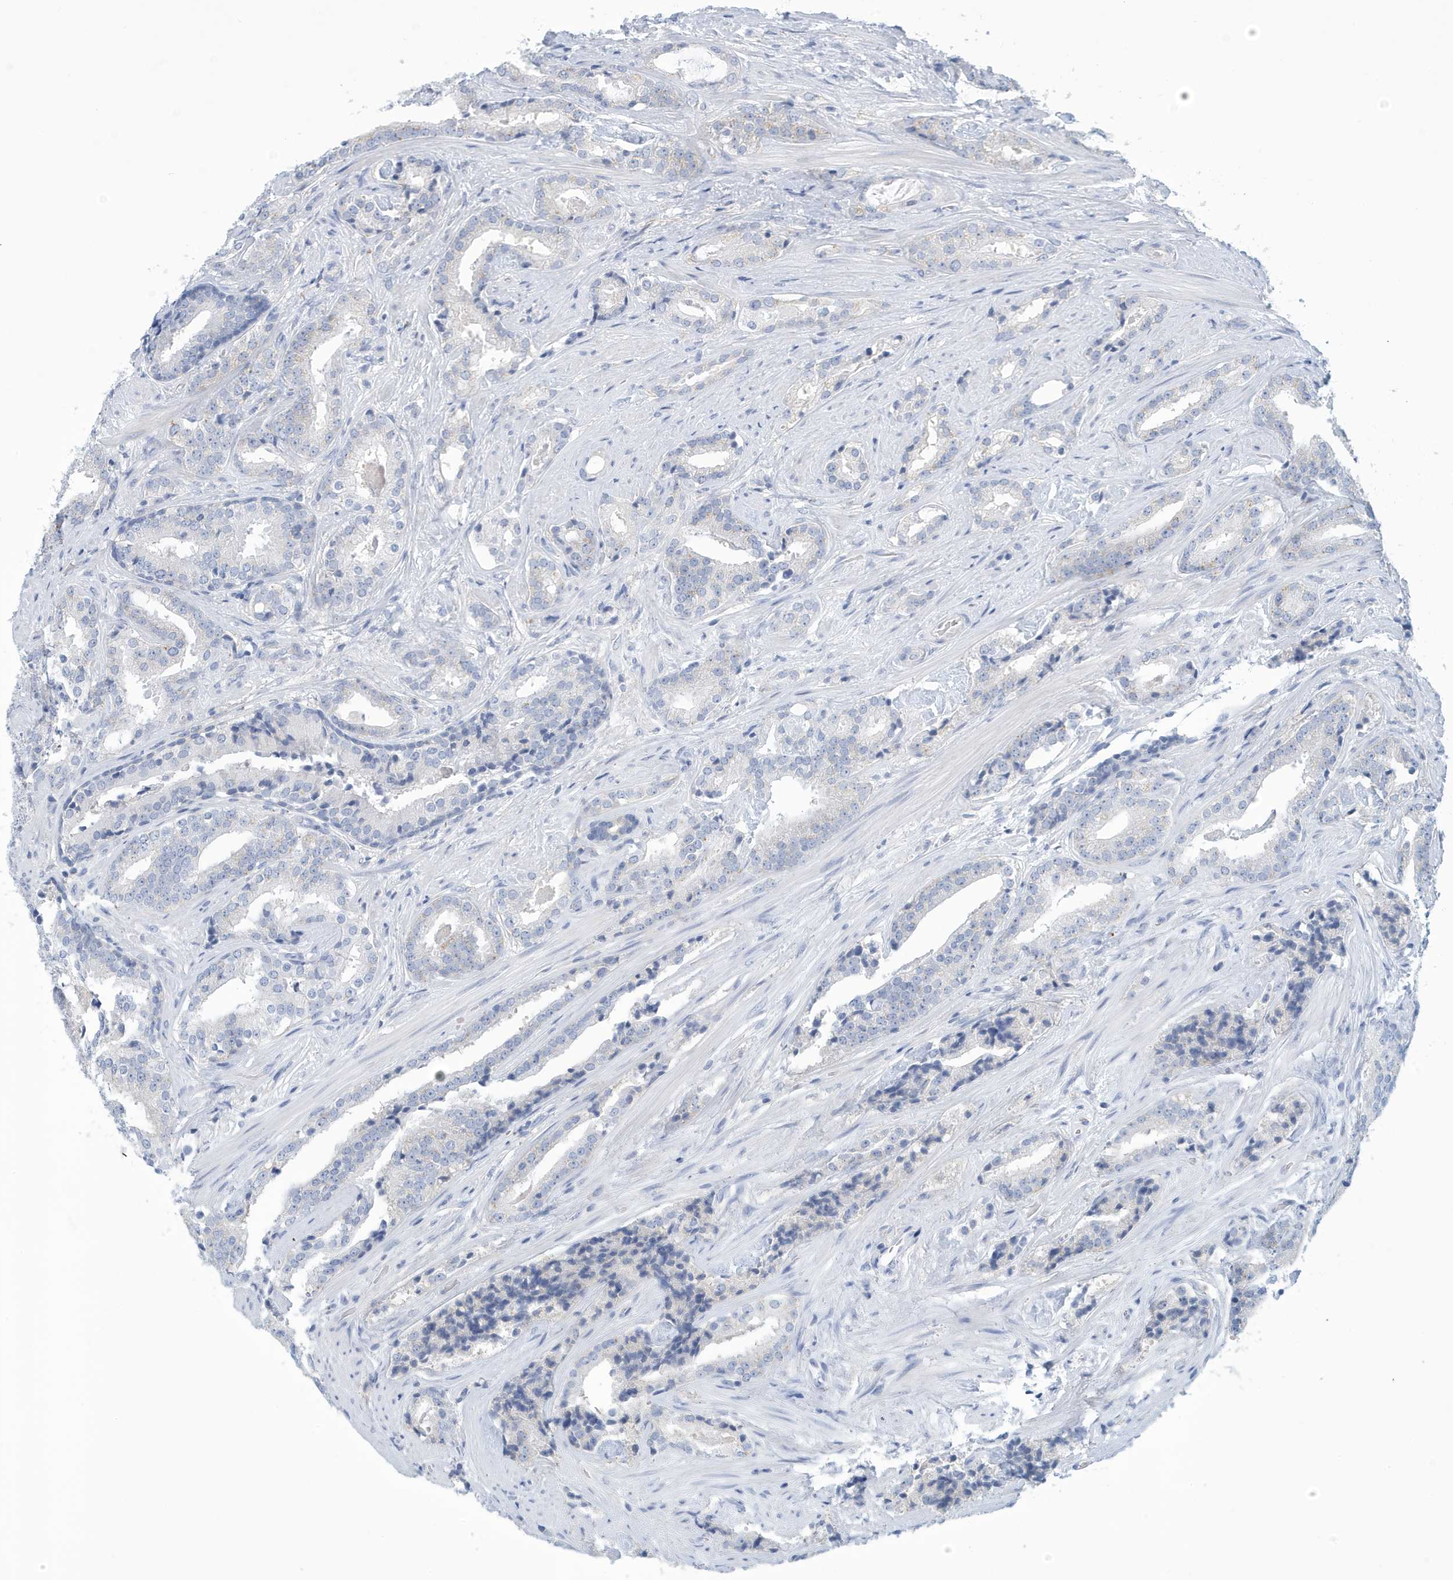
{"staining": {"intensity": "negative", "quantity": "none", "location": "none"}, "tissue": "prostate cancer", "cell_type": "Tumor cells", "image_type": "cancer", "snomed": [{"axis": "morphology", "description": "Adenocarcinoma, Low grade"}, {"axis": "topography", "description": "Prostate"}], "caption": "DAB (3,3'-diaminobenzidine) immunohistochemical staining of human prostate cancer (low-grade adenocarcinoma) displays no significant positivity in tumor cells. (DAB immunohistochemistry (IHC) with hematoxylin counter stain).", "gene": "VTA1", "patient": {"sex": "male", "age": 67}}